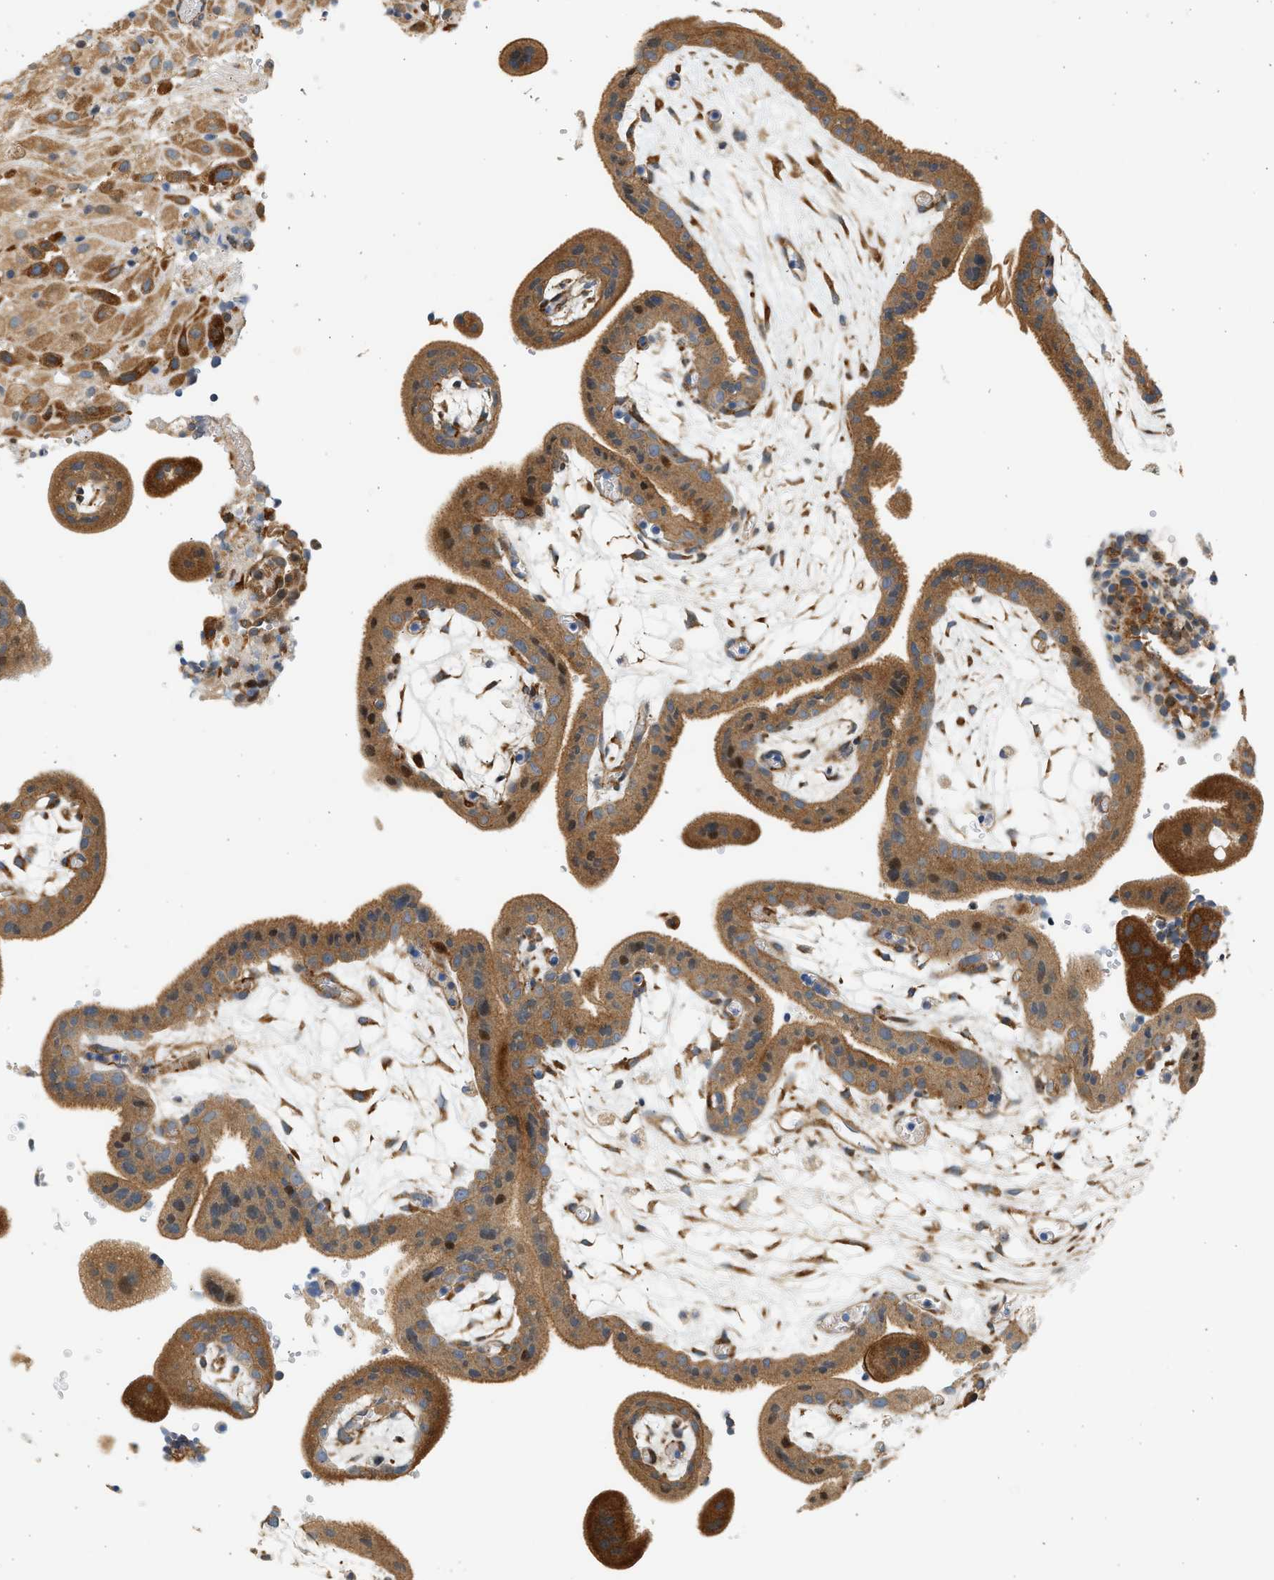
{"staining": {"intensity": "strong", "quantity": "25%-75%", "location": "cytoplasmic/membranous"}, "tissue": "placenta", "cell_type": "Decidual cells", "image_type": "normal", "snomed": [{"axis": "morphology", "description": "Normal tissue, NOS"}, {"axis": "topography", "description": "Placenta"}], "caption": "A brown stain highlights strong cytoplasmic/membranous positivity of a protein in decidual cells of normal human placenta.", "gene": "NRSN2", "patient": {"sex": "female", "age": 18}}